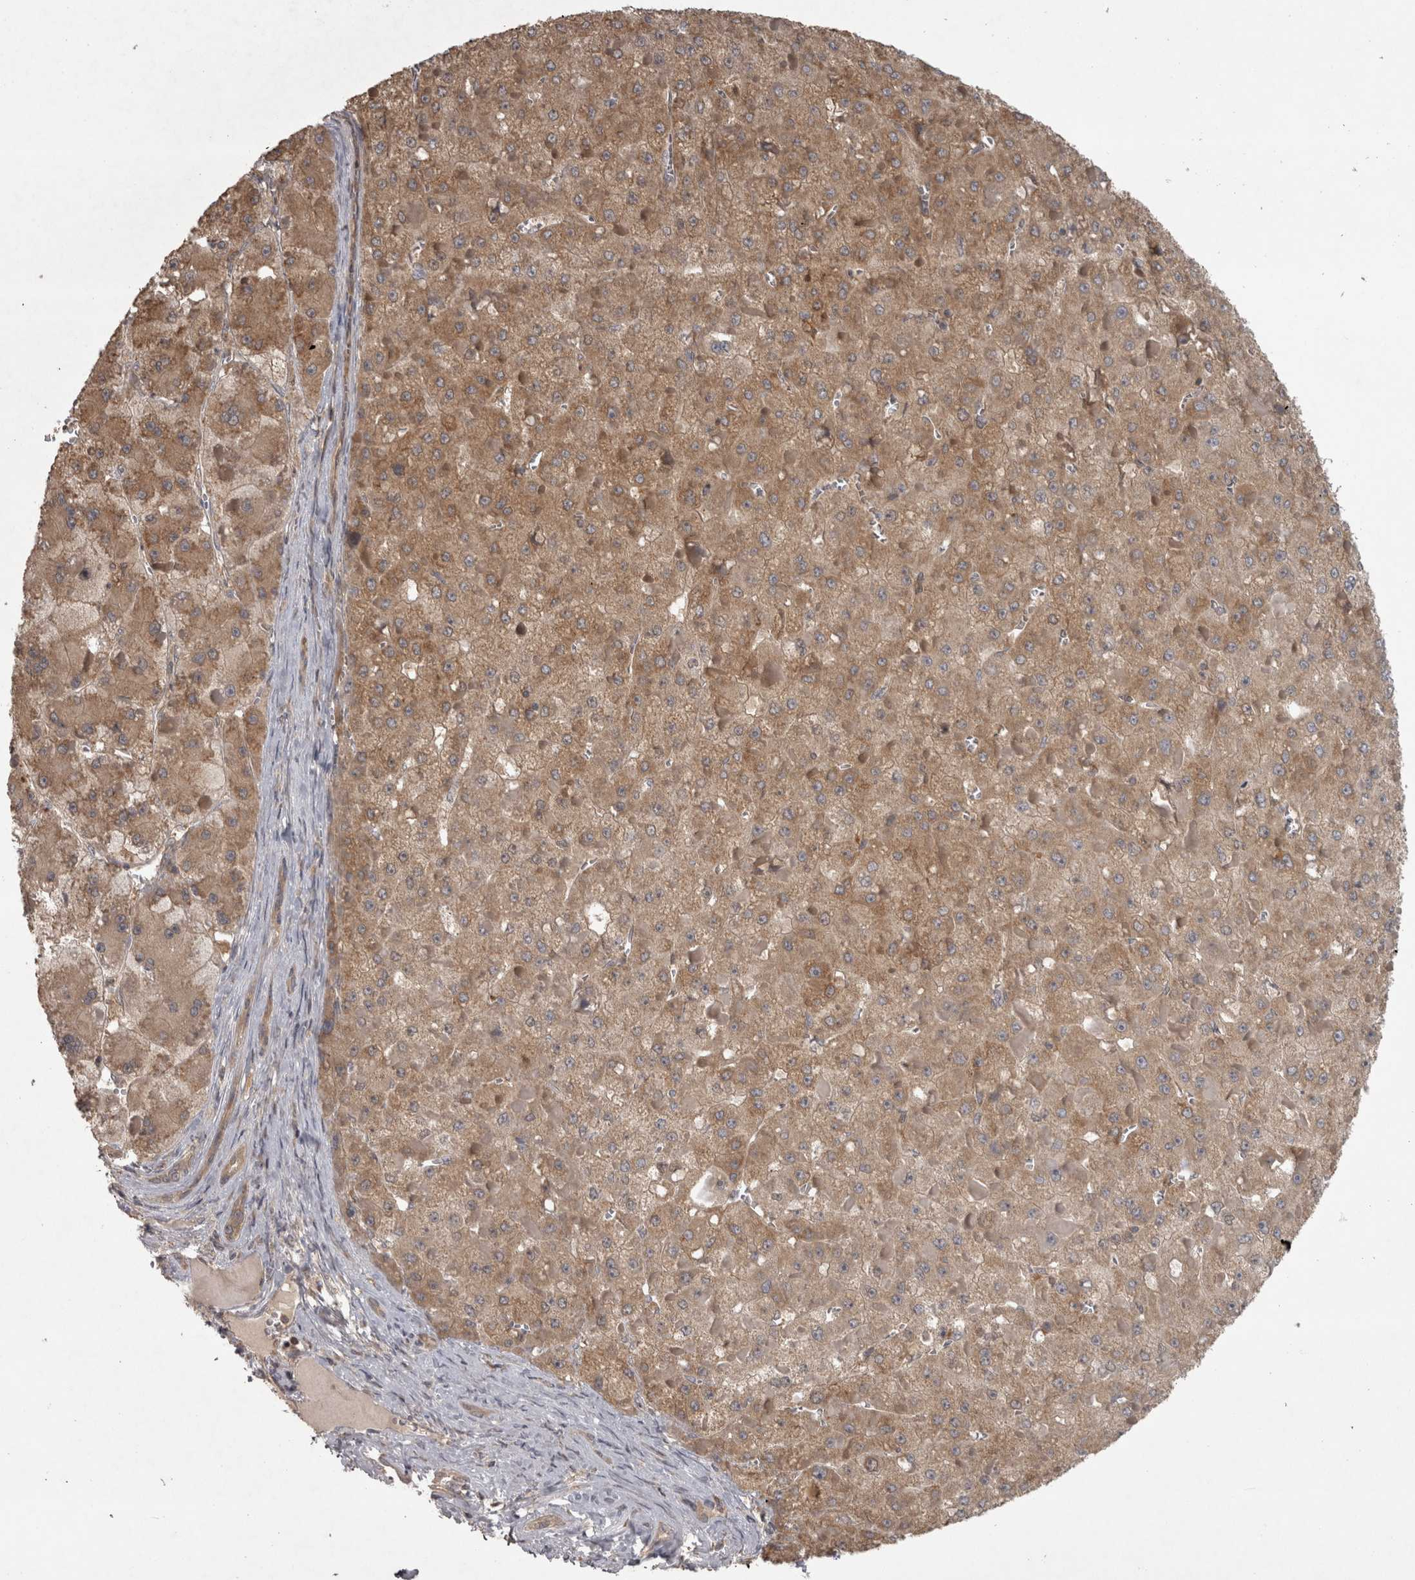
{"staining": {"intensity": "moderate", "quantity": ">75%", "location": "cytoplasmic/membranous"}, "tissue": "liver cancer", "cell_type": "Tumor cells", "image_type": "cancer", "snomed": [{"axis": "morphology", "description": "Carcinoma, Hepatocellular, NOS"}, {"axis": "topography", "description": "Liver"}], "caption": "Immunohistochemical staining of liver hepatocellular carcinoma exhibits medium levels of moderate cytoplasmic/membranous staining in approximately >75% of tumor cells. Nuclei are stained in blue.", "gene": "MICU3", "patient": {"sex": "female", "age": 73}}